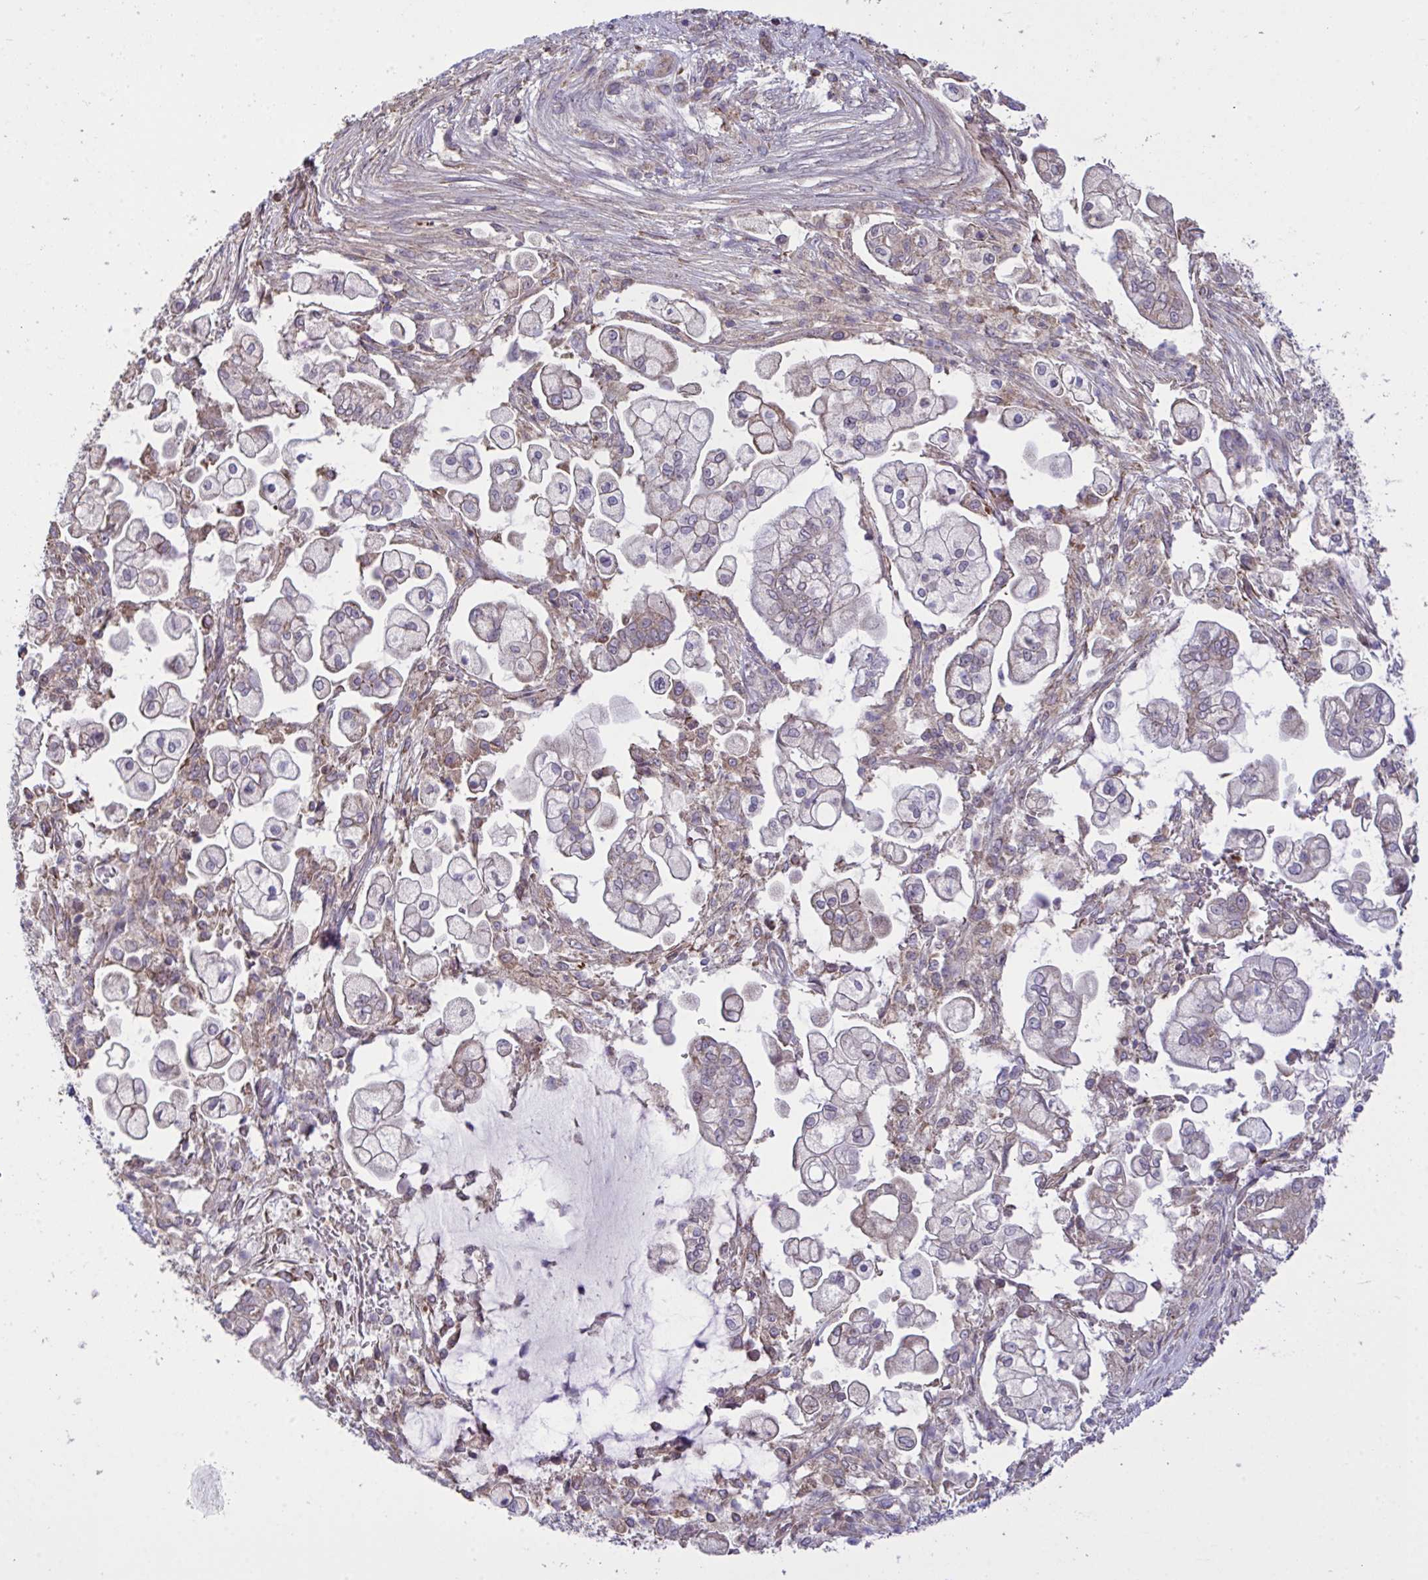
{"staining": {"intensity": "weak", "quantity": "<25%", "location": "cytoplasmic/membranous"}, "tissue": "pancreatic cancer", "cell_type": "Tumor cells", "image_type": "cancer", "snomed": [{"axis": "morphology", "description": "Adenocarcinoma, NOS"}, {"axis": "topography", "description": "Pancreas"}], "caption": "A high-resolution micrograph shows immunohistochemistry (IHC) staining of pancreatic cancer (adenocarcinoma), which reveals no significant staining in tumor cells.", "gene": "PPM1H", "patient": {"sex": "female", "age": 69}}